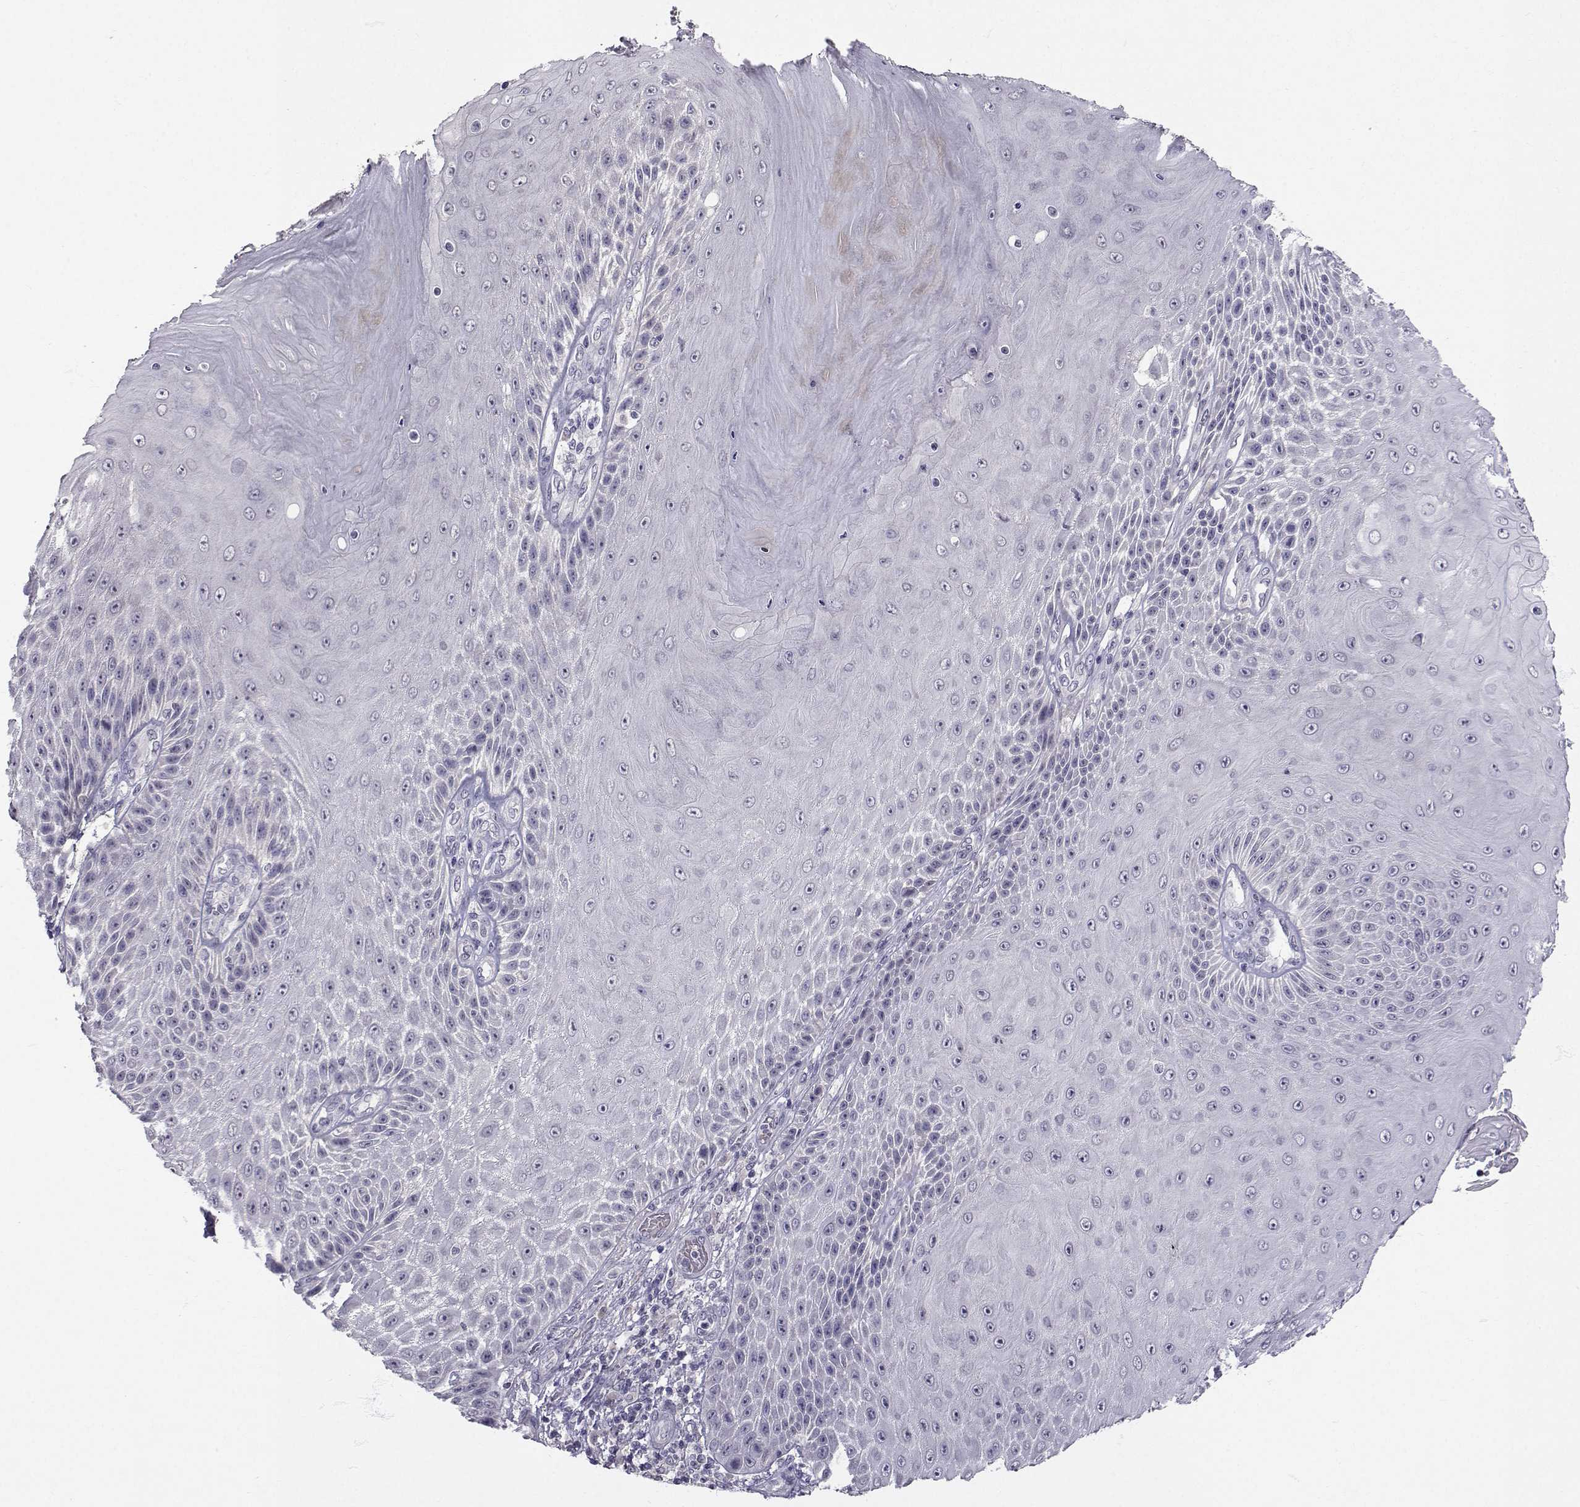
{"staining": {"intensity": "negative", "quantity": "none", "location": "none"}, "tissue": "skin cancer", "cell_type": "Tumor cells", "image_type": "cancer", "snomed": [{"axis": "morphology", "description": "Squamous cell carcinoma, NOS"}, {"axis": "topography", "description": "Skin"}], "caption": "Immunohistochemistry photomicrograph of neoplastic tissue: skin squamous cell carcinoma stained with DAB reveals no significant protein positivity in tumor cells.", "gene": "SLC6A3", "patient": {"sex": "male", "age": 62}}